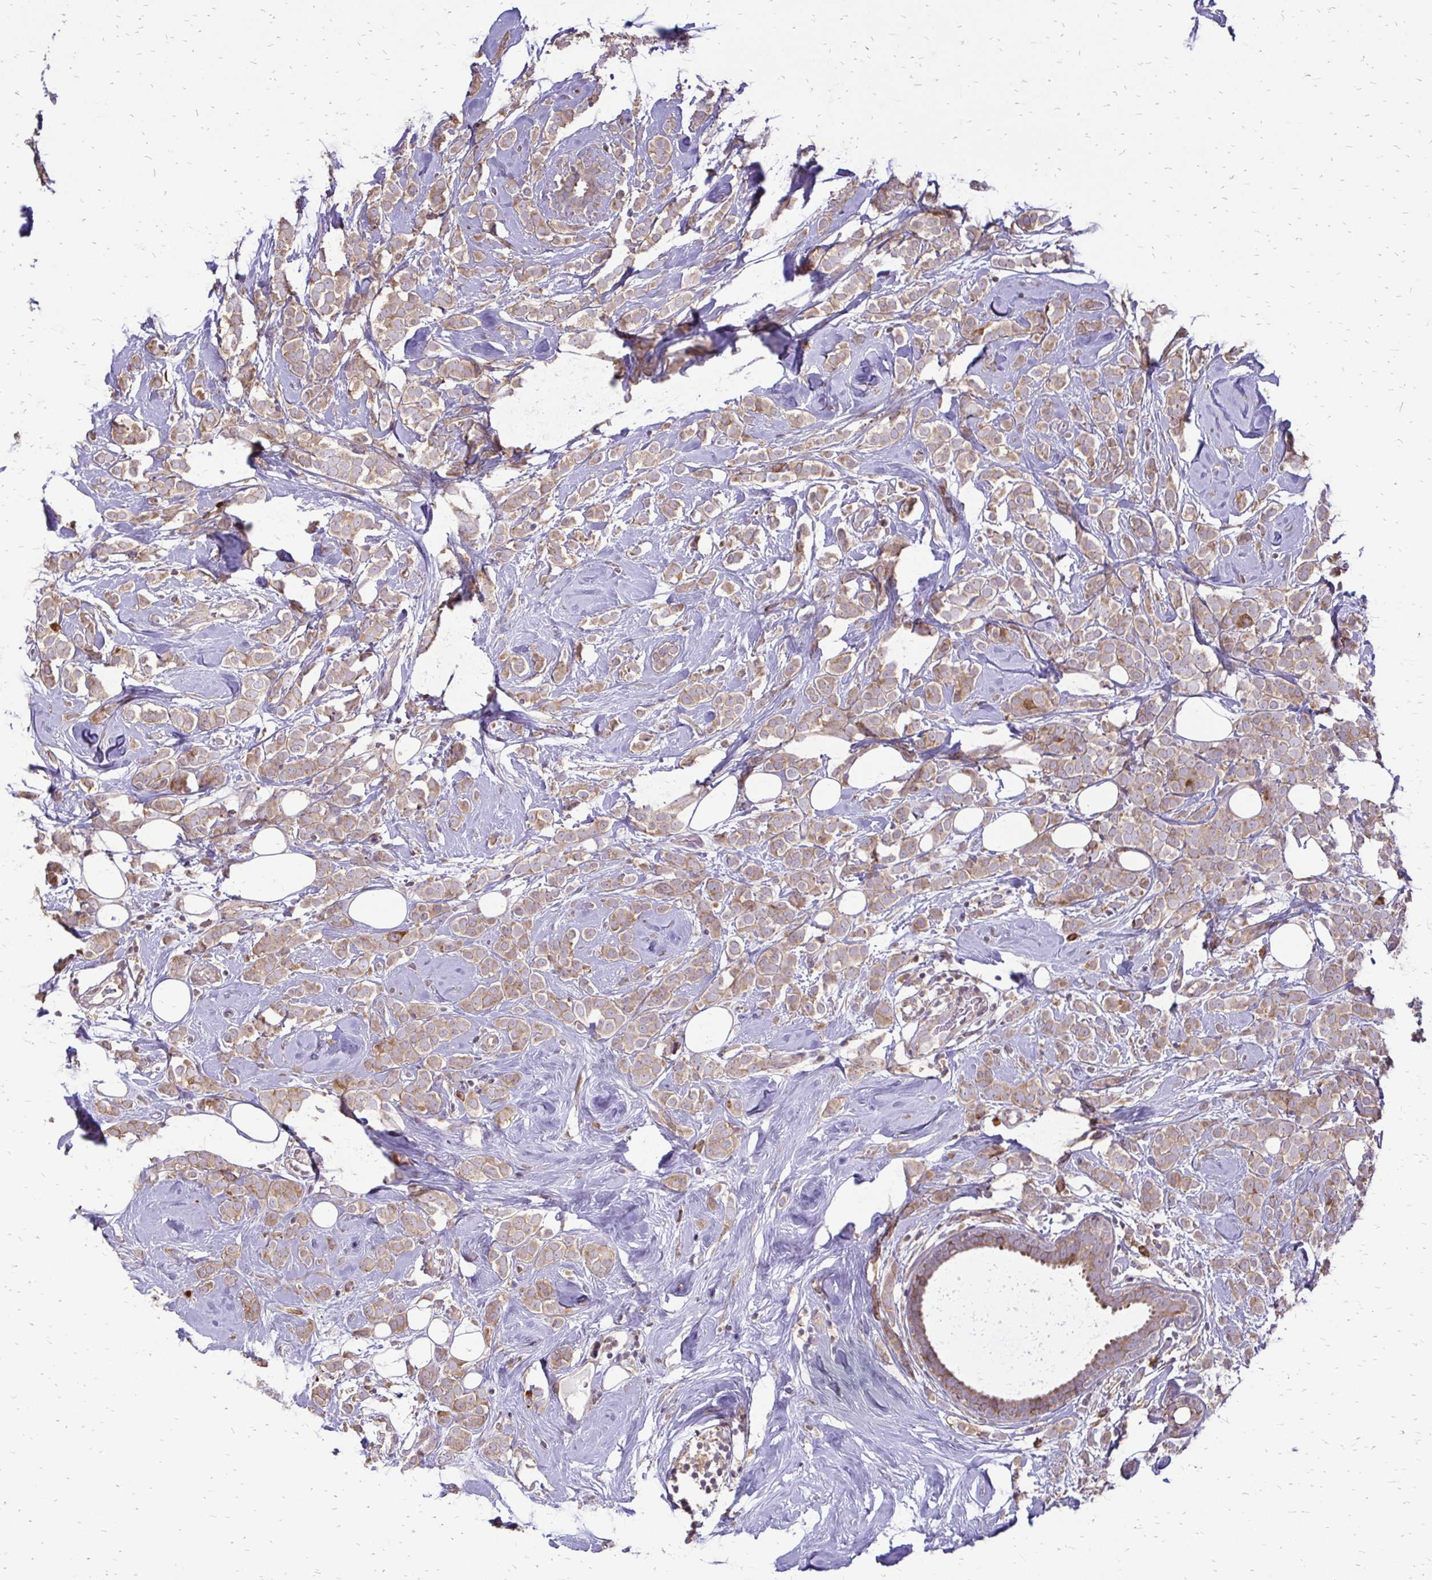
{"staining": {"intensity": "moderate", "quantity": ">75%", "location": "cytoplasmic/membranous"}, "tissue": "breast cancer", "cell_type": "Tumor cells", "image_type": "cancer", "snomed": [{"axis": "morphology", "description": "Lobular carcinoma"}, {"axis": "topography", "description": "Breast"}], "caption": "A medium amount of moderate cytoplasmic/membranous staining is seen in approximately >75% of tumor cells in breast lobular carcinoma tissue.", "gene": "RPS3", "patient": {"sex": "female", "age": 49}}